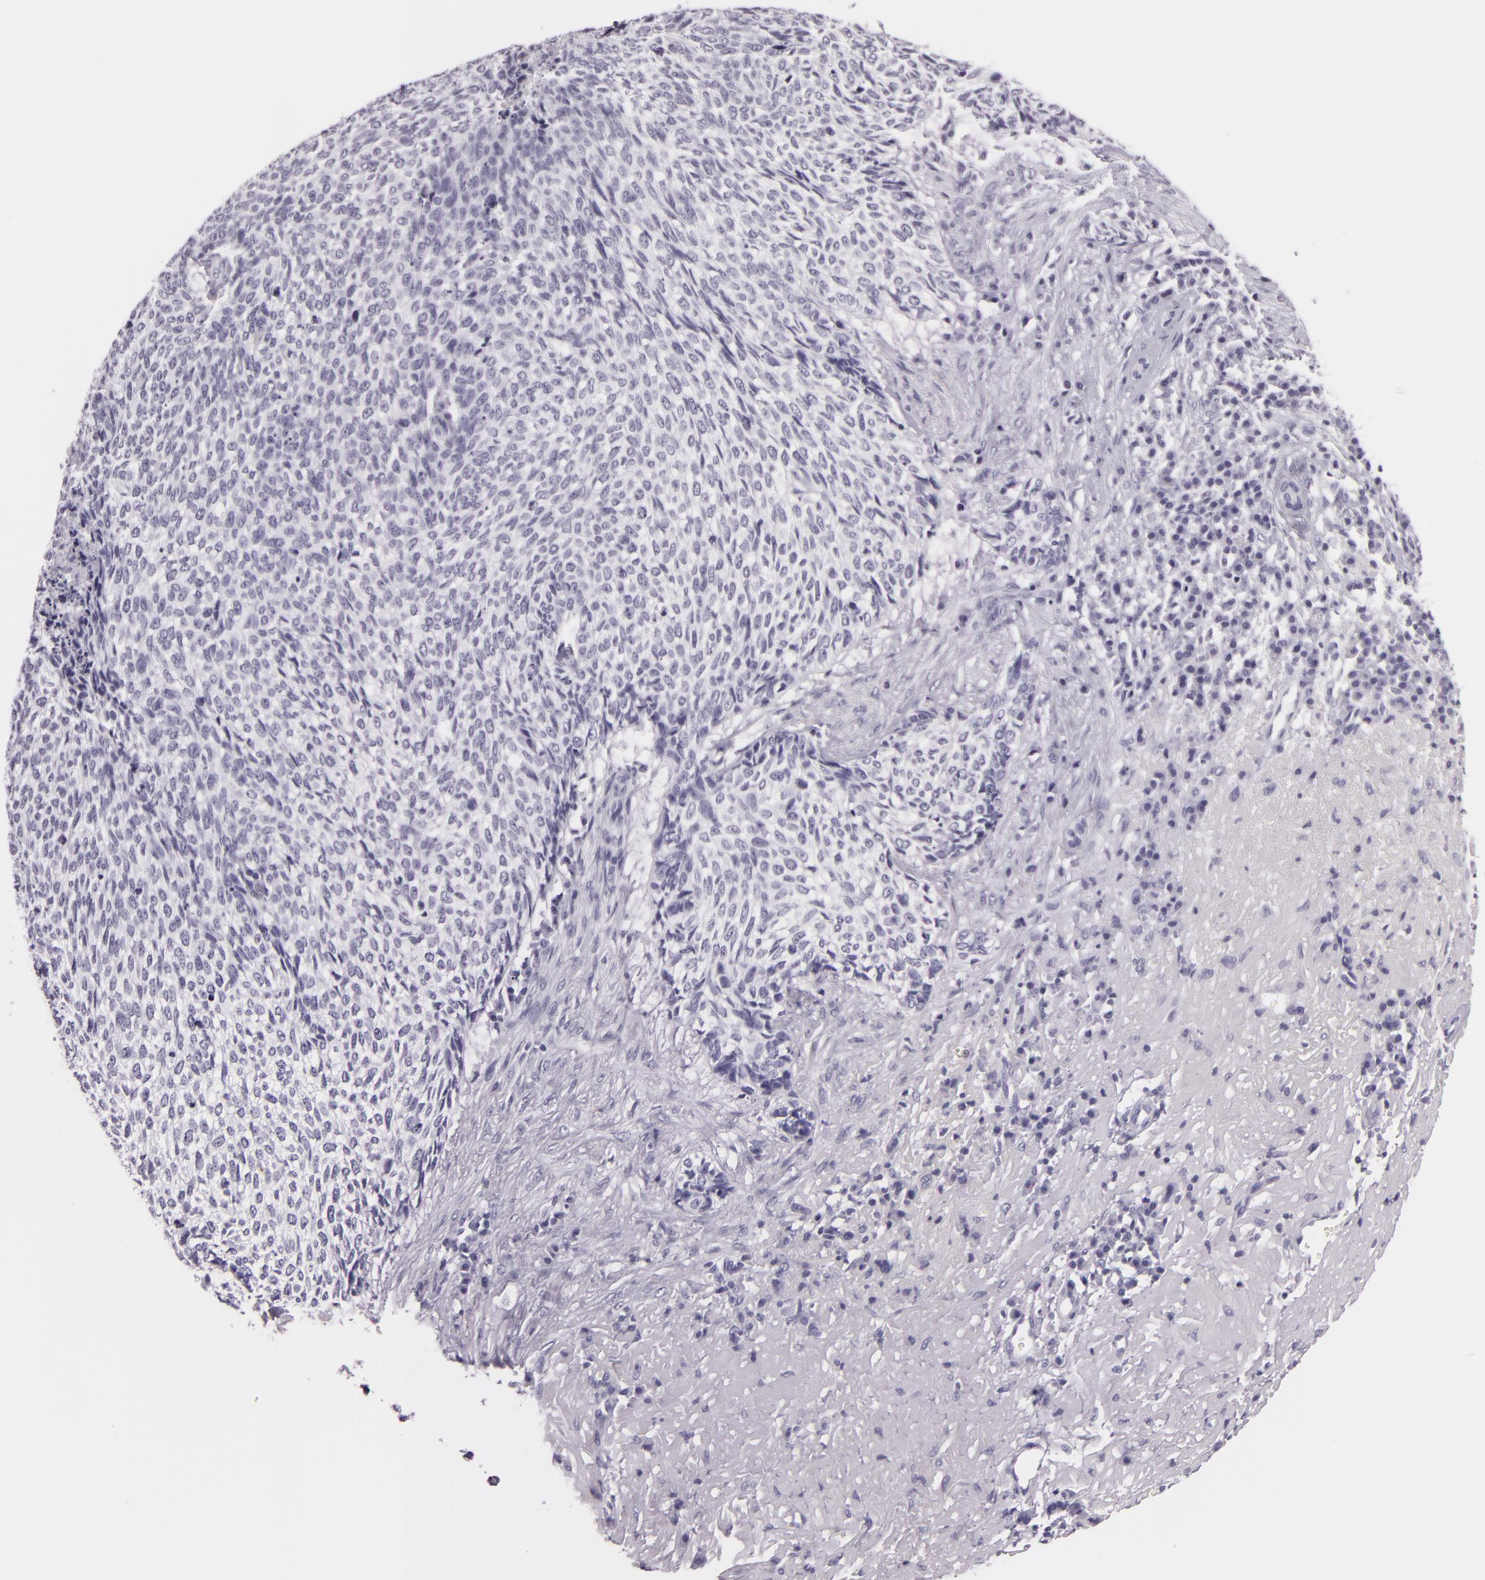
{"staining": {"intensity": "negative", "quantity": "none", "location": "none"}, "tissue": "skin cancer", "cell_type": "Tumor cells", "image_type": "cancer", "snomed": [{"axis": "morphology", "description": "Basal cell carcinoma"}, {"axis": "topography", "description": "Skin"}], "caption": "Tumor cells are negative for protein expression in human basal cell carcinoma (skin). (Stains: DAB (3,3'-diaminobenzidine) immunohistochemistry with hematoxylin counter stain, Microscopy: brightfield microscopy at high magnification).", "gene": "DLG4", "patient": {"sex": "female", "age": 89}}